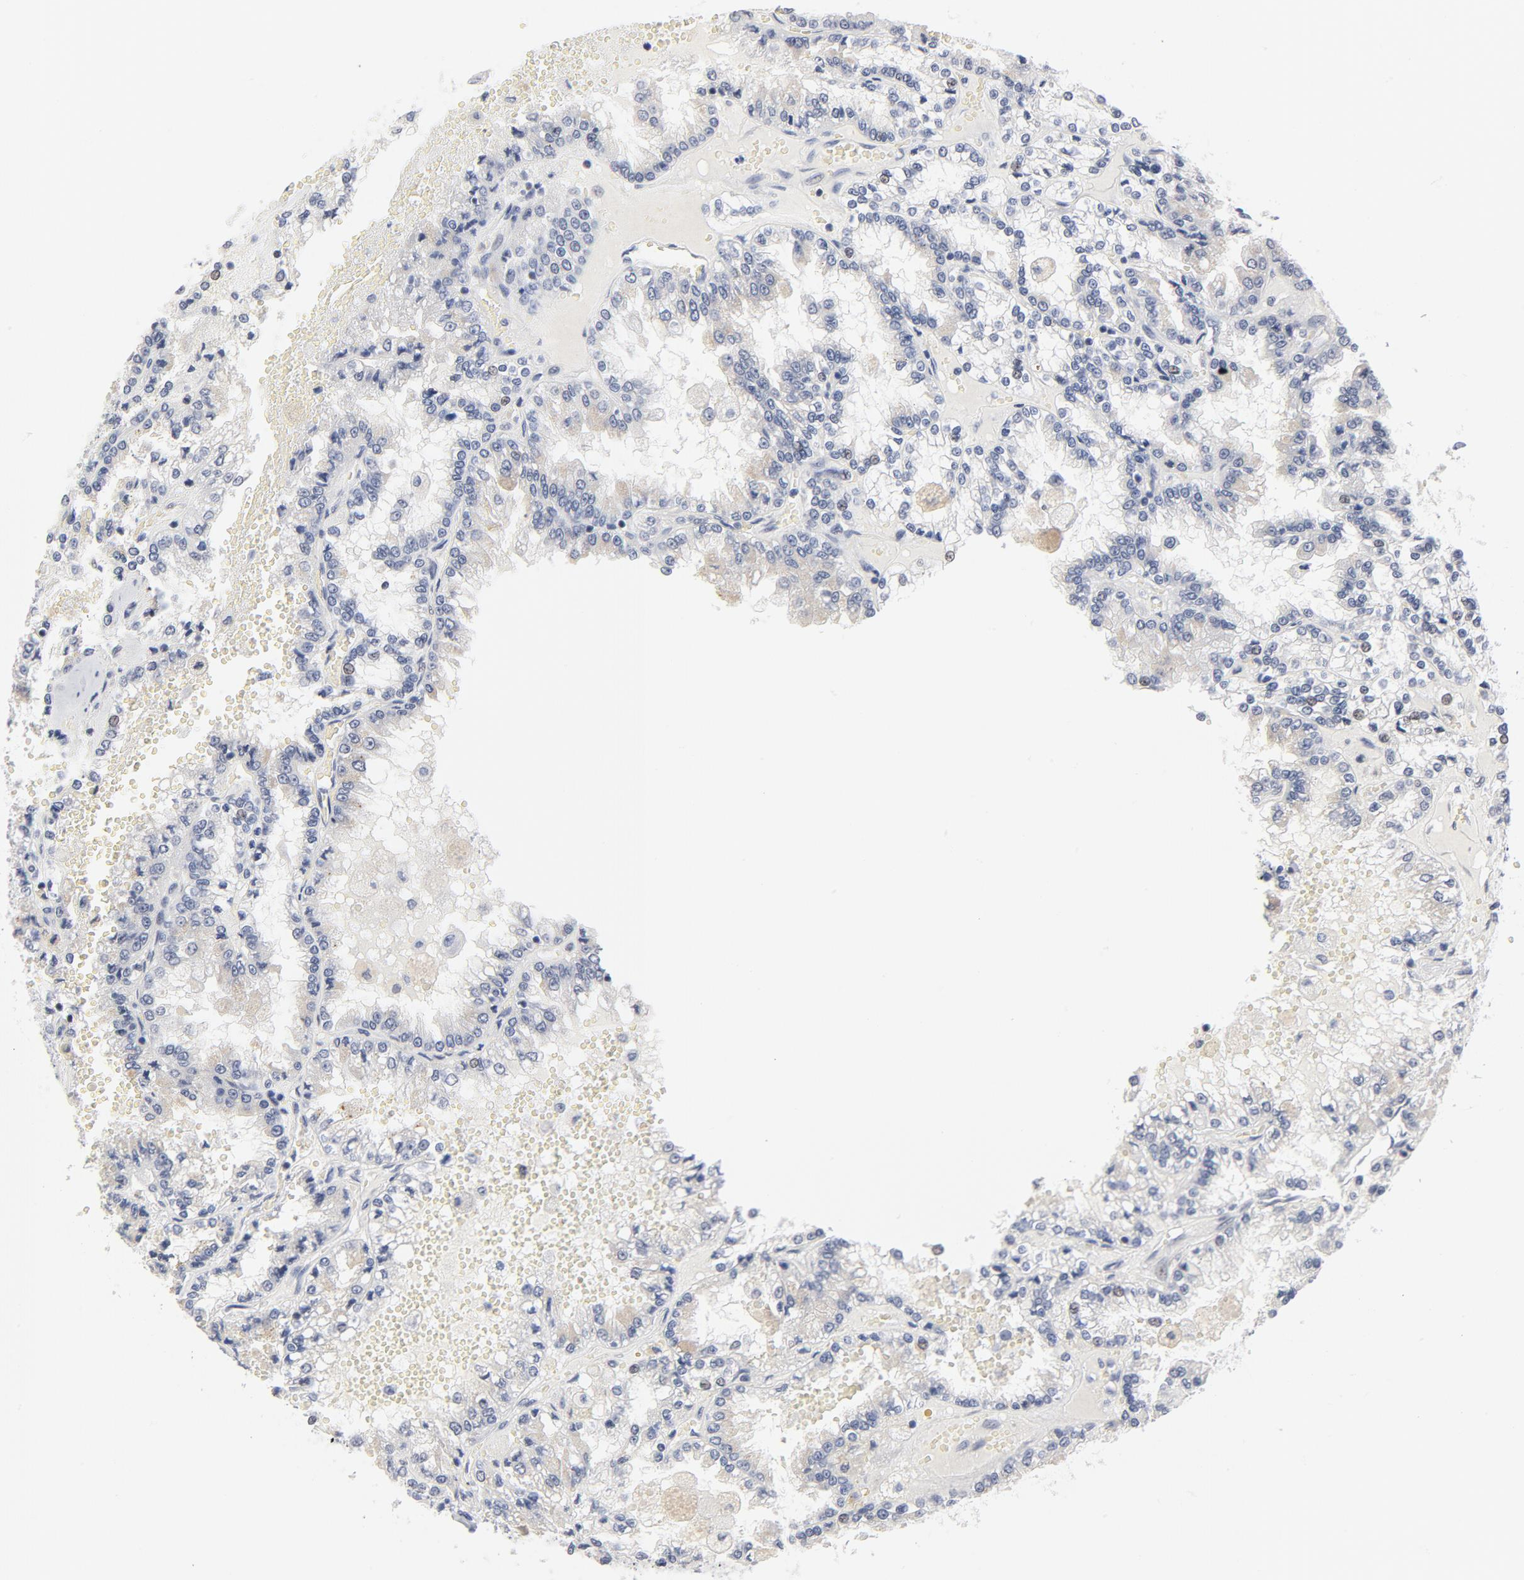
{"staining": {"intensity": "negative", "quantity": "none", "location": "none"}, "tissue": "renal cancer", "cell_type": "Tumor cells", "image_type": "cancer", "snomed": [{"axis": "morphology", "description": "Adenocarcinoma, NOS"}, {"axis": "topography", "description": "Kidney"}], "caption": "Tumor cells are negative for brown protein staining in renal adenocarcinoma.", "gene": "KCNK13", "patient": {"sex": "female", "age": 56}}